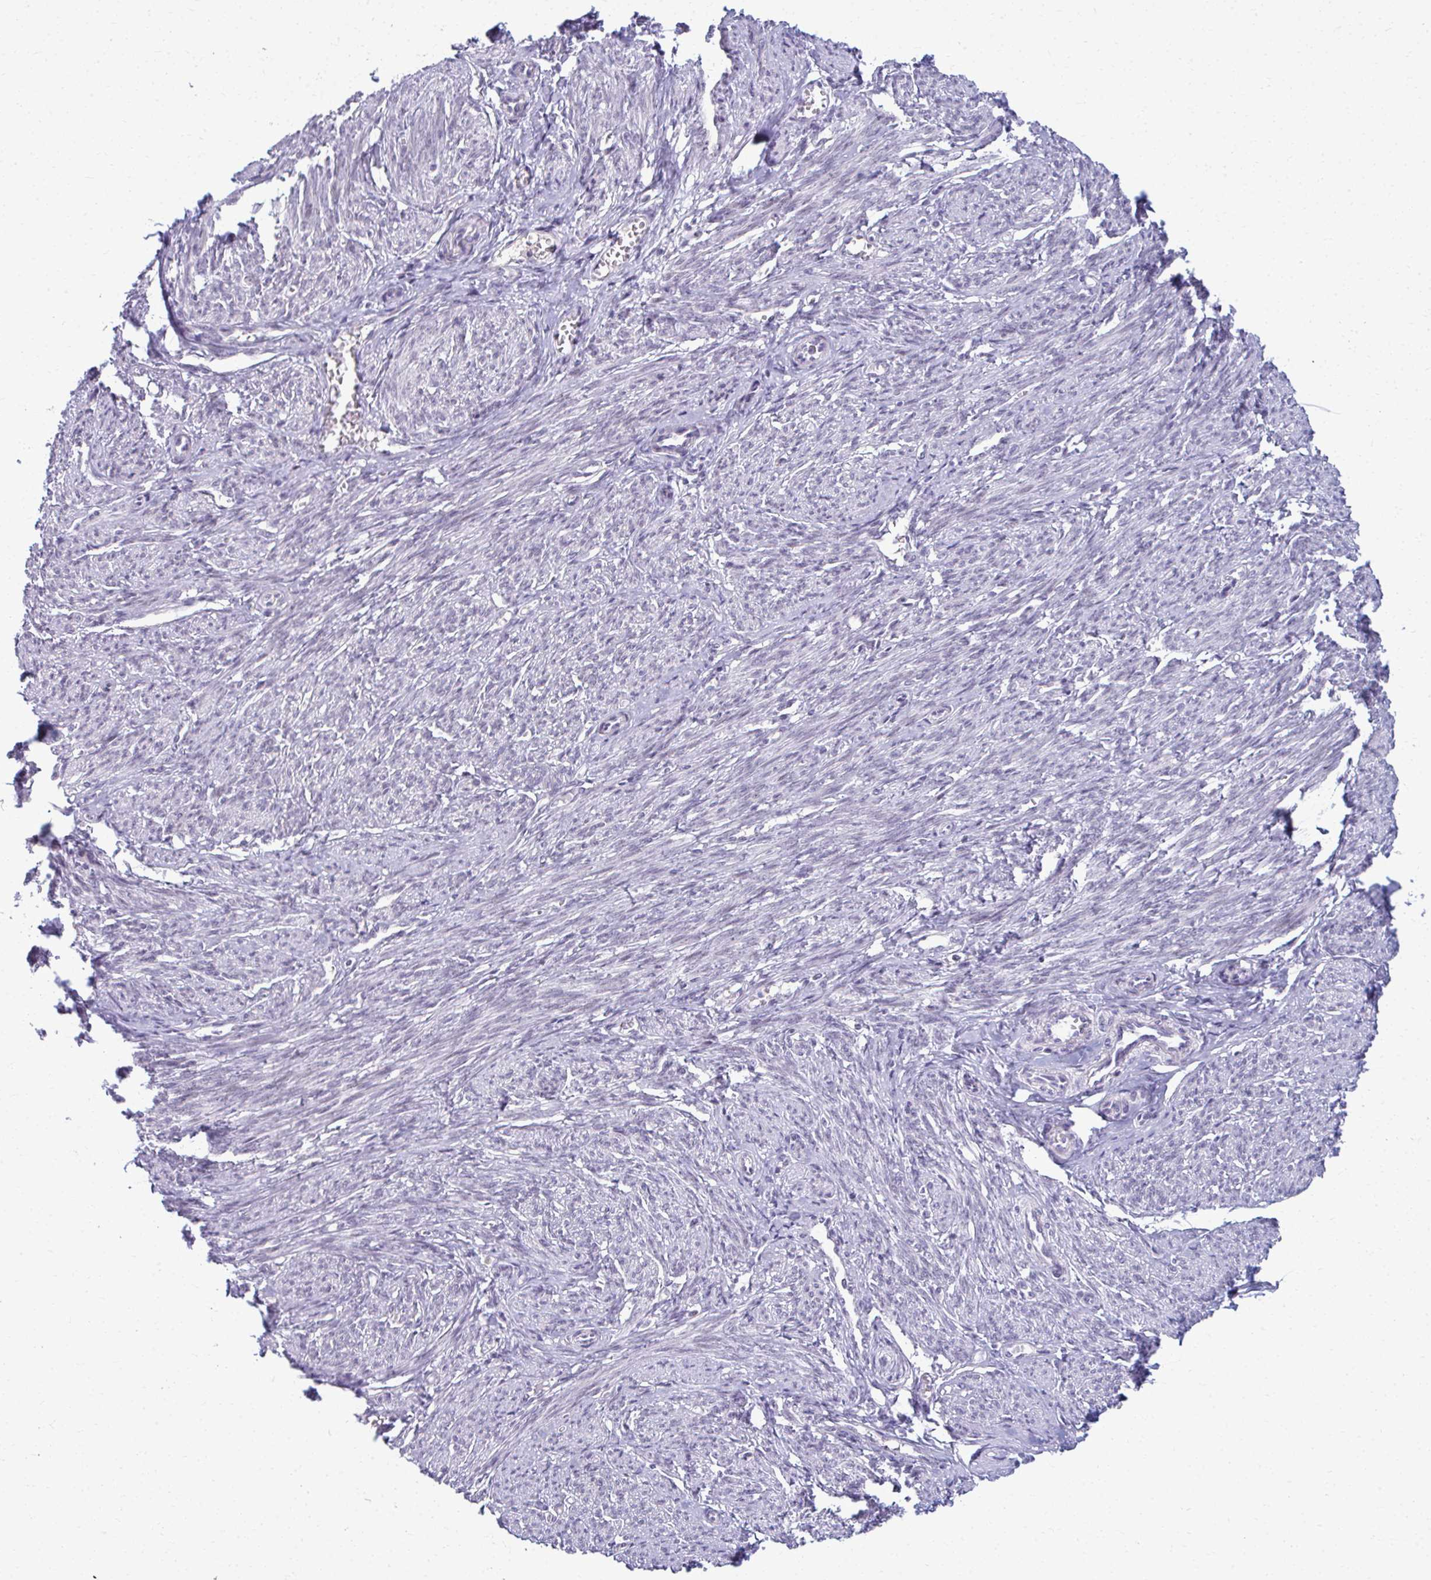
{"staining": {"intensity": "weak", "quantity": "<25%", "location": "nuclear"}, "tissue": "smooth muscle", "cell_type": "Smooth muscle cells", "image_type": "normal", "snomed": [{"axis": "morphology", "description": "Normal tissue, NOS"}, {"axis": "topography", "description": "Smooth muscle"}], "caption": "Immunohistochemistry photomicrograph of benign smooth muscle: smooth muscle stained with DAB (3,3'-diaminobenzidine) demonstrates no significant protein staining in smooth muscle cells. Brightfield microscopy of immunohistochemistry stained with DAB (brown) and hematoxylin (blue), captured at high magnification.", "gene": "MAF1", "patient": {"sex": "female", "age": 65}}